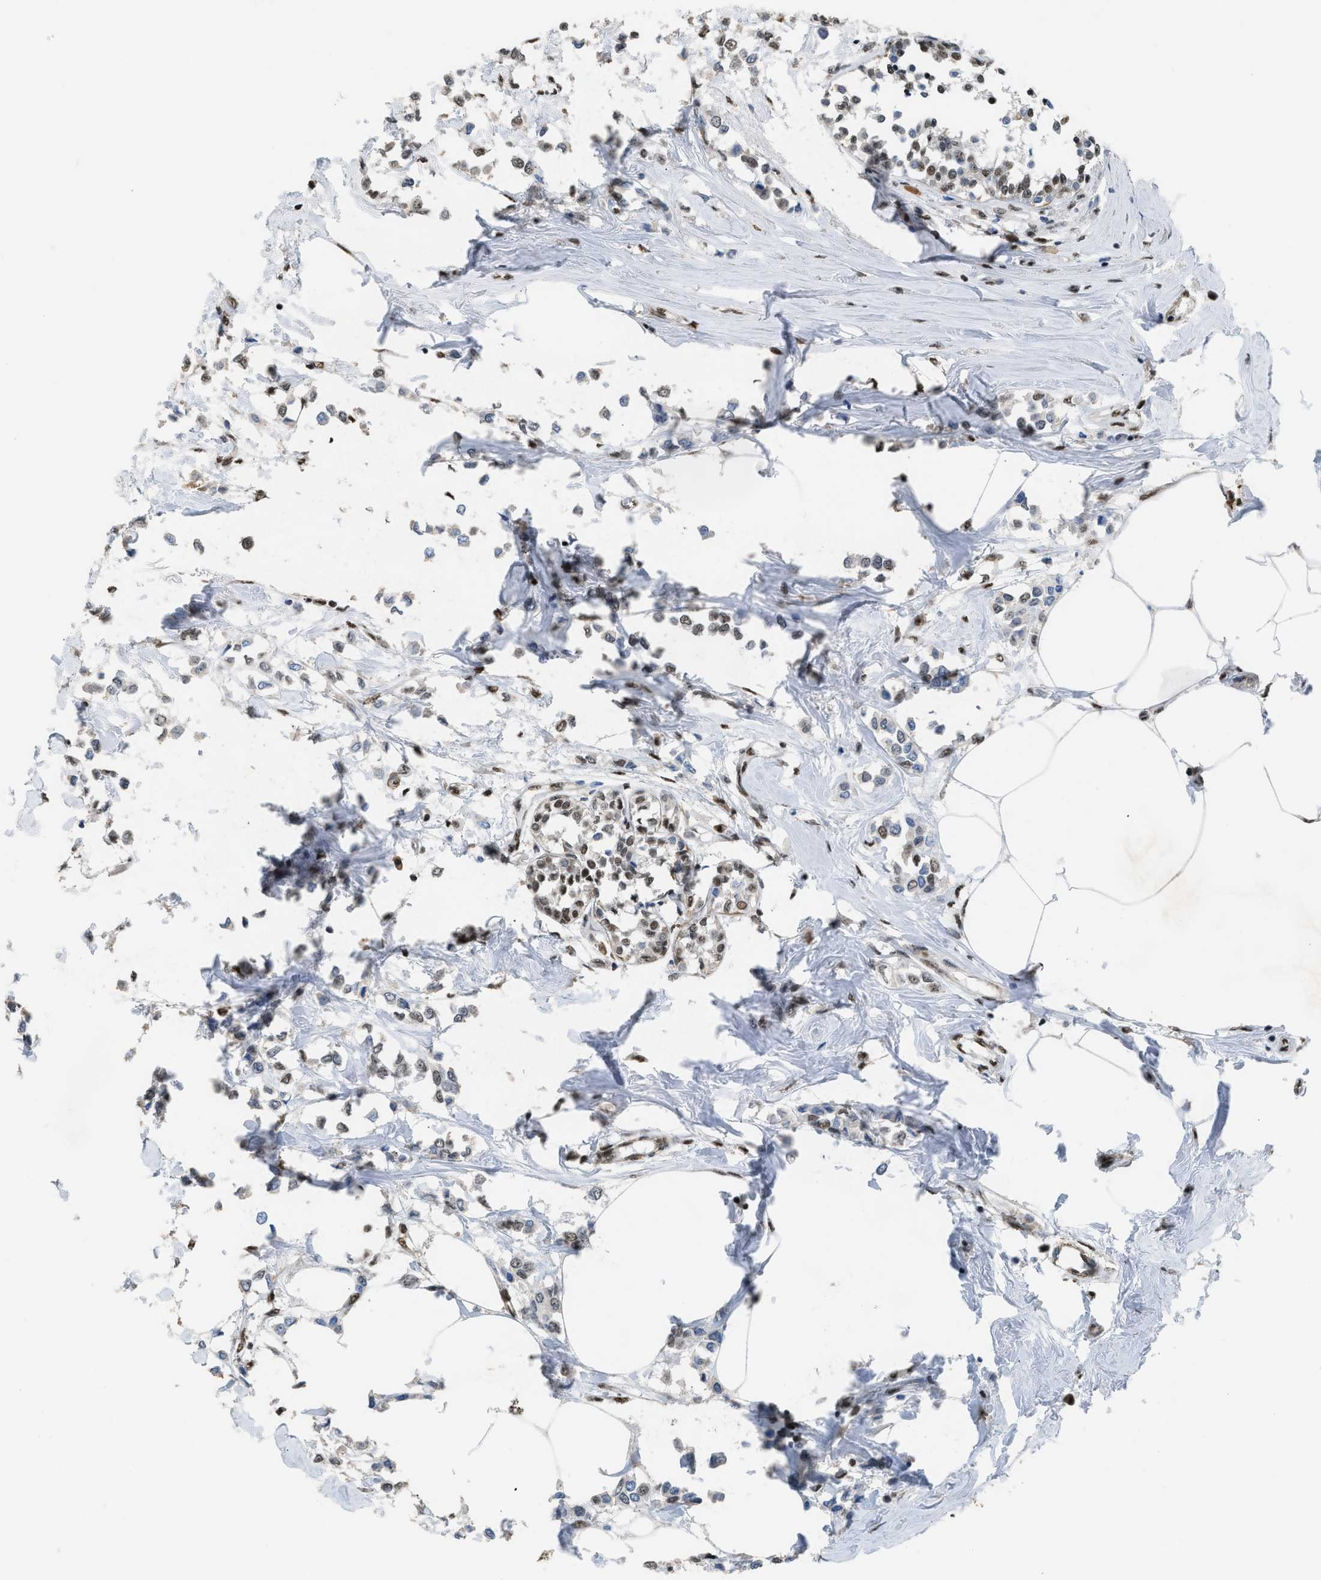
{"staining": {"intensity": "moderate", "quantity": "<25%", "location": "nuclear"}, "tissue": "breast cancer", "cell_type": "Tumor cells", "image_type": "cancer", "snomed": [{"axis": "morphology", "description": "Lobular carcinoma"}, {"axis": "topography", "description": "Breast"}], "caption": "DAB (3,3'-diaminobenzidine) immunohistochemical staining of breast lobular carcinoma shows moderate nuclear protein expression in approximately <25% of tumor cells.", "gene": "SCAF4", "patient": {"sex": "female", "age": 51}}